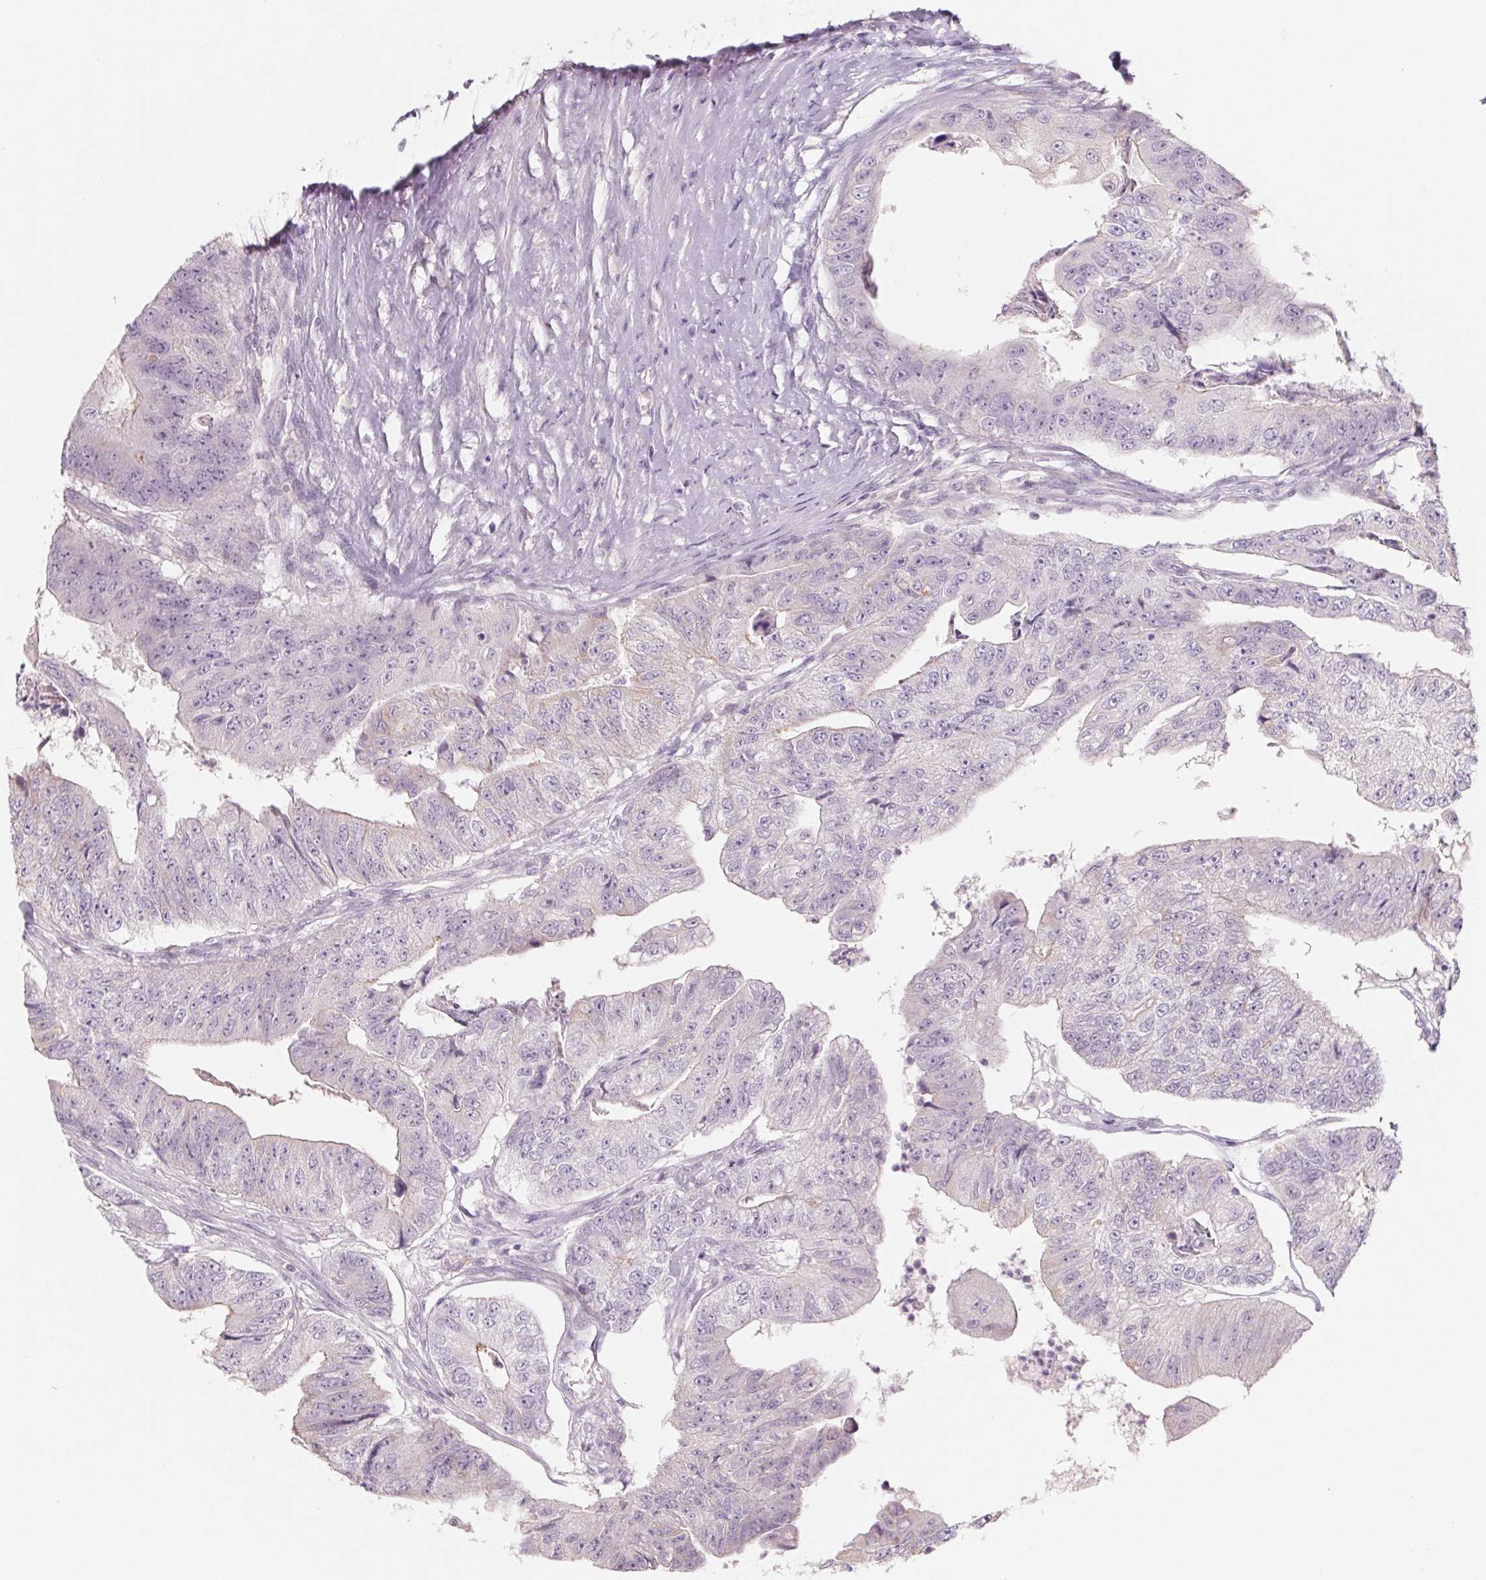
{"staining": {"intensity": "negative", "quantity": "none", "location": "none"}, "tissue": "colorectal cancer", "cell_type": "Tumor cells", "image_type": "cancer", "snomed": [{"axis": "morphology", "description": "Adenocarcinoma, NOS"}, {"axis": "topography", "description": "Colon"}], "caption": "This is a histopathology image of immunohistochemistry (IHC) staining of colorectal cancer, which shows no expression in tumor cells. (Immunohistochemistry, brightfield microscopy, high magnification).", "gene": "POU1F1", "patient": {"sex": "female", "age": 67}}